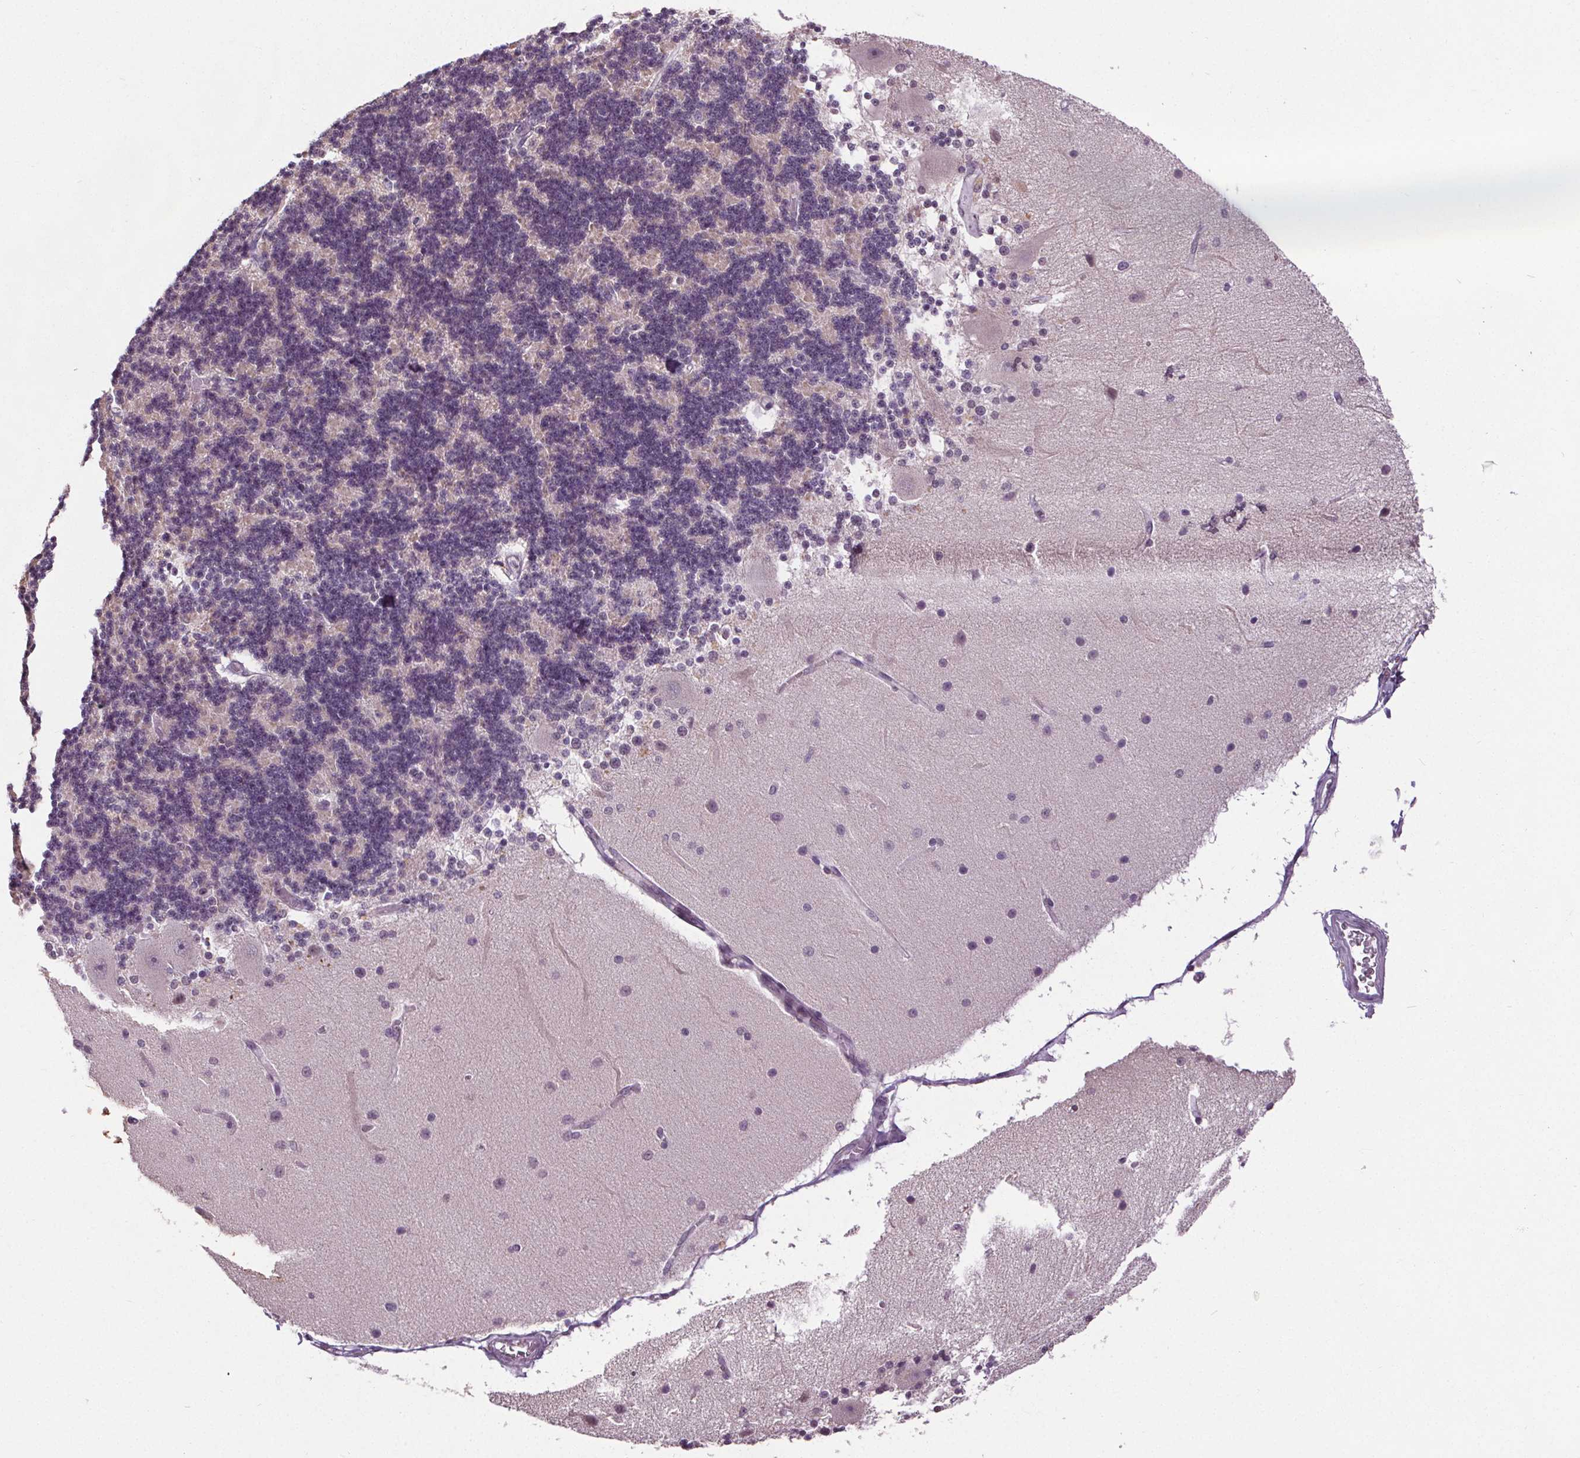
{"staining": {"intensity": "negative", "quantity": "none", "location": "none"}, "tissue": "cerebellum", "cell_type": "Cells in granular layer", "image_type": "normal", "snomed": [{"axis": "morphology", "description": "Normal tissue, NOS"}, {"axis": "topography", "description": "Cerebellum"}], "caption": "Immunohistochemistry (IHC) of unremarkable human cerebellum displays no positivity in cells in granular layer. Nuclei are stained in blue.", "gene": "SLC2A9", "patient": {"sex": "female", "age": 54}}